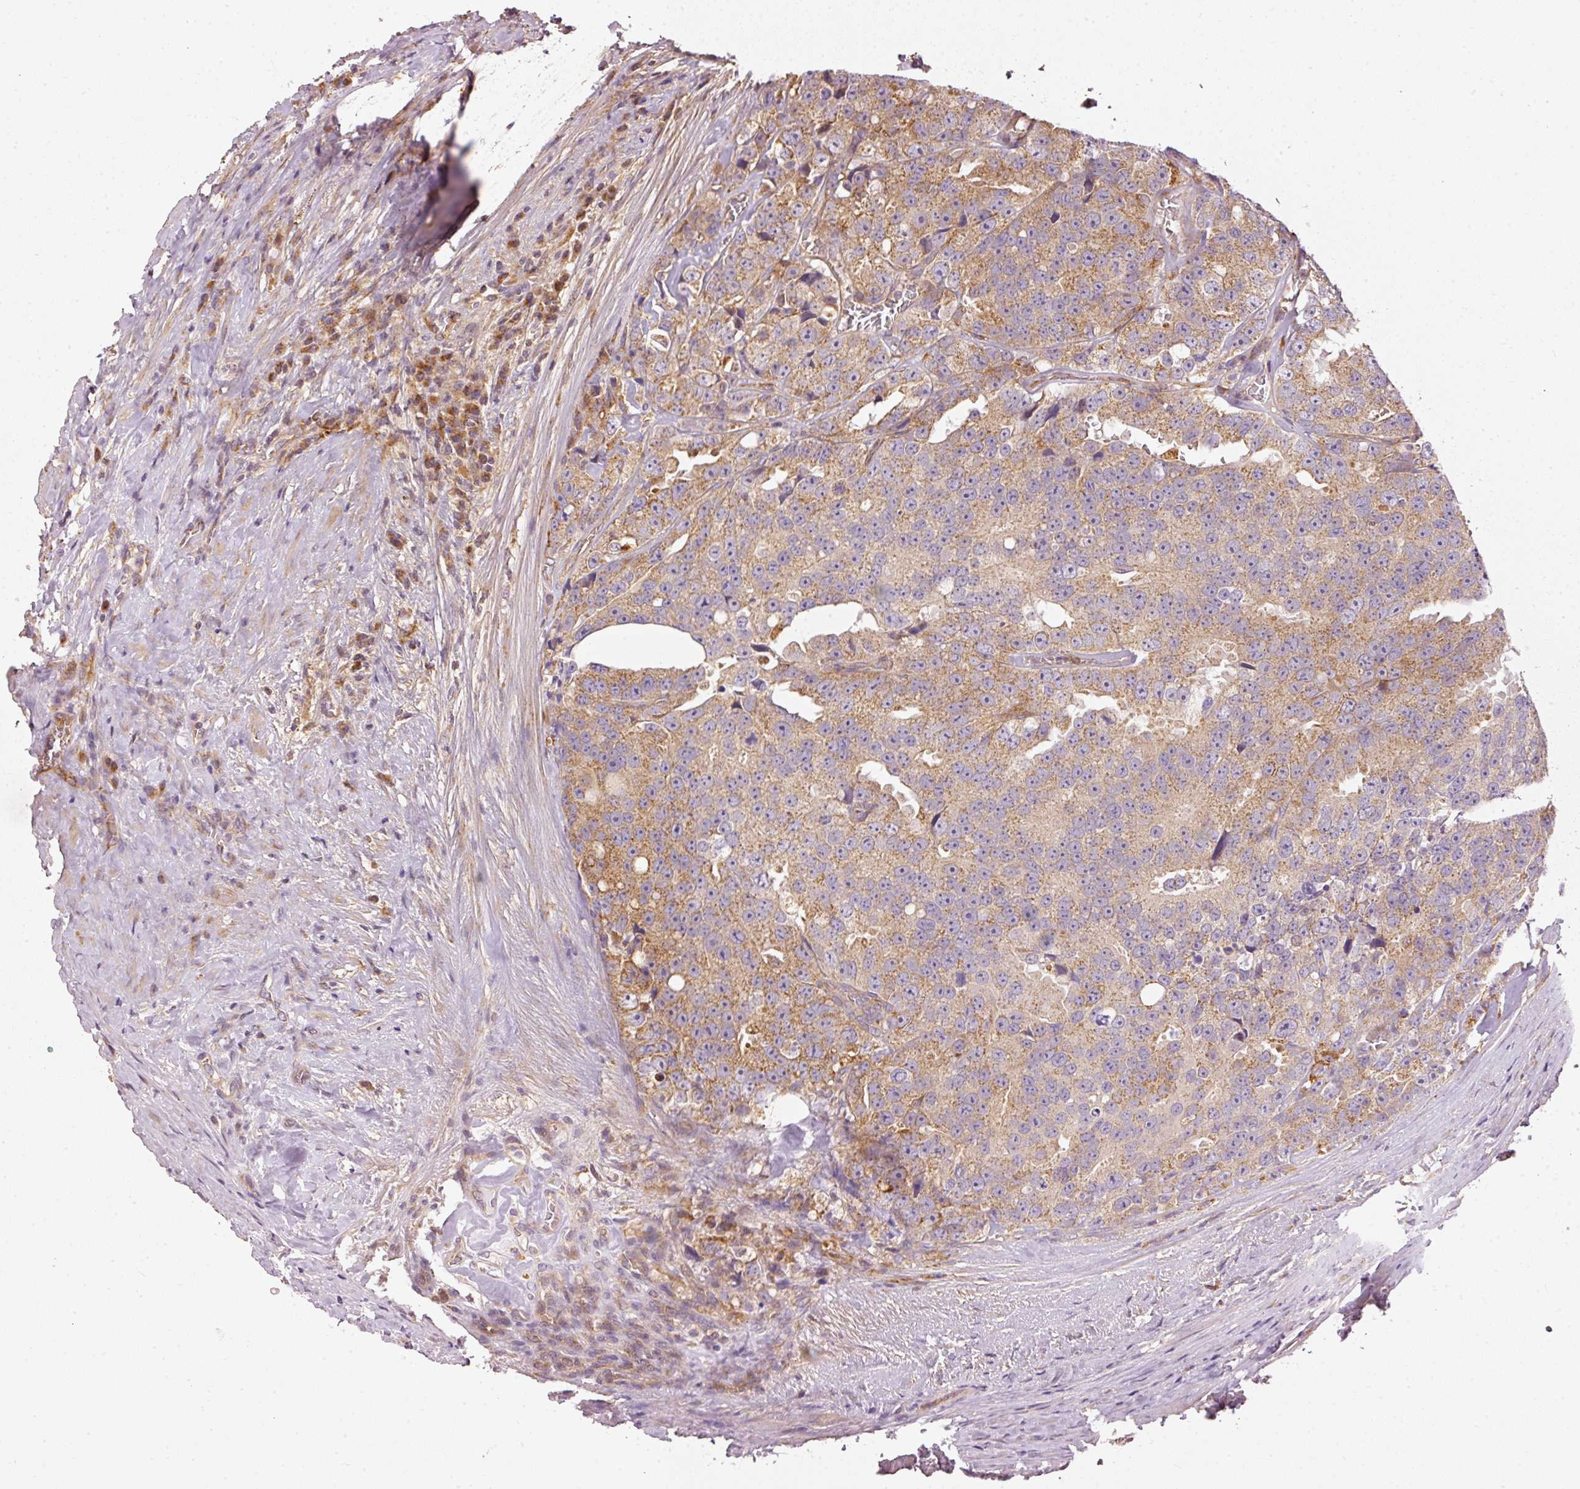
{"staining": {"intensity": "moderate", "quantity": ">75%", "location": "cytoplasmic/membranous"}, "tissue": "prostate cancer", "cell_type": "Tumor cells", "image_type": "cancer", "snomed": [{"axis": "morphology", "description": "Adenocarcinoma, High grade"}, {"axis": "topography", "description": "Prostate"}], "caption": "Immunohistochemical staining of adenocarcinoma (high-grade) (prostate) displays medium levels of moderate cytoplasmic/membranous positivity in approximately >75% of tumor cells. (brown staining indicates protein expression, while blue staining denotes nuclei).", "gene": "MTHFD1L", "patient": {"sex": "male", "age": 71}}